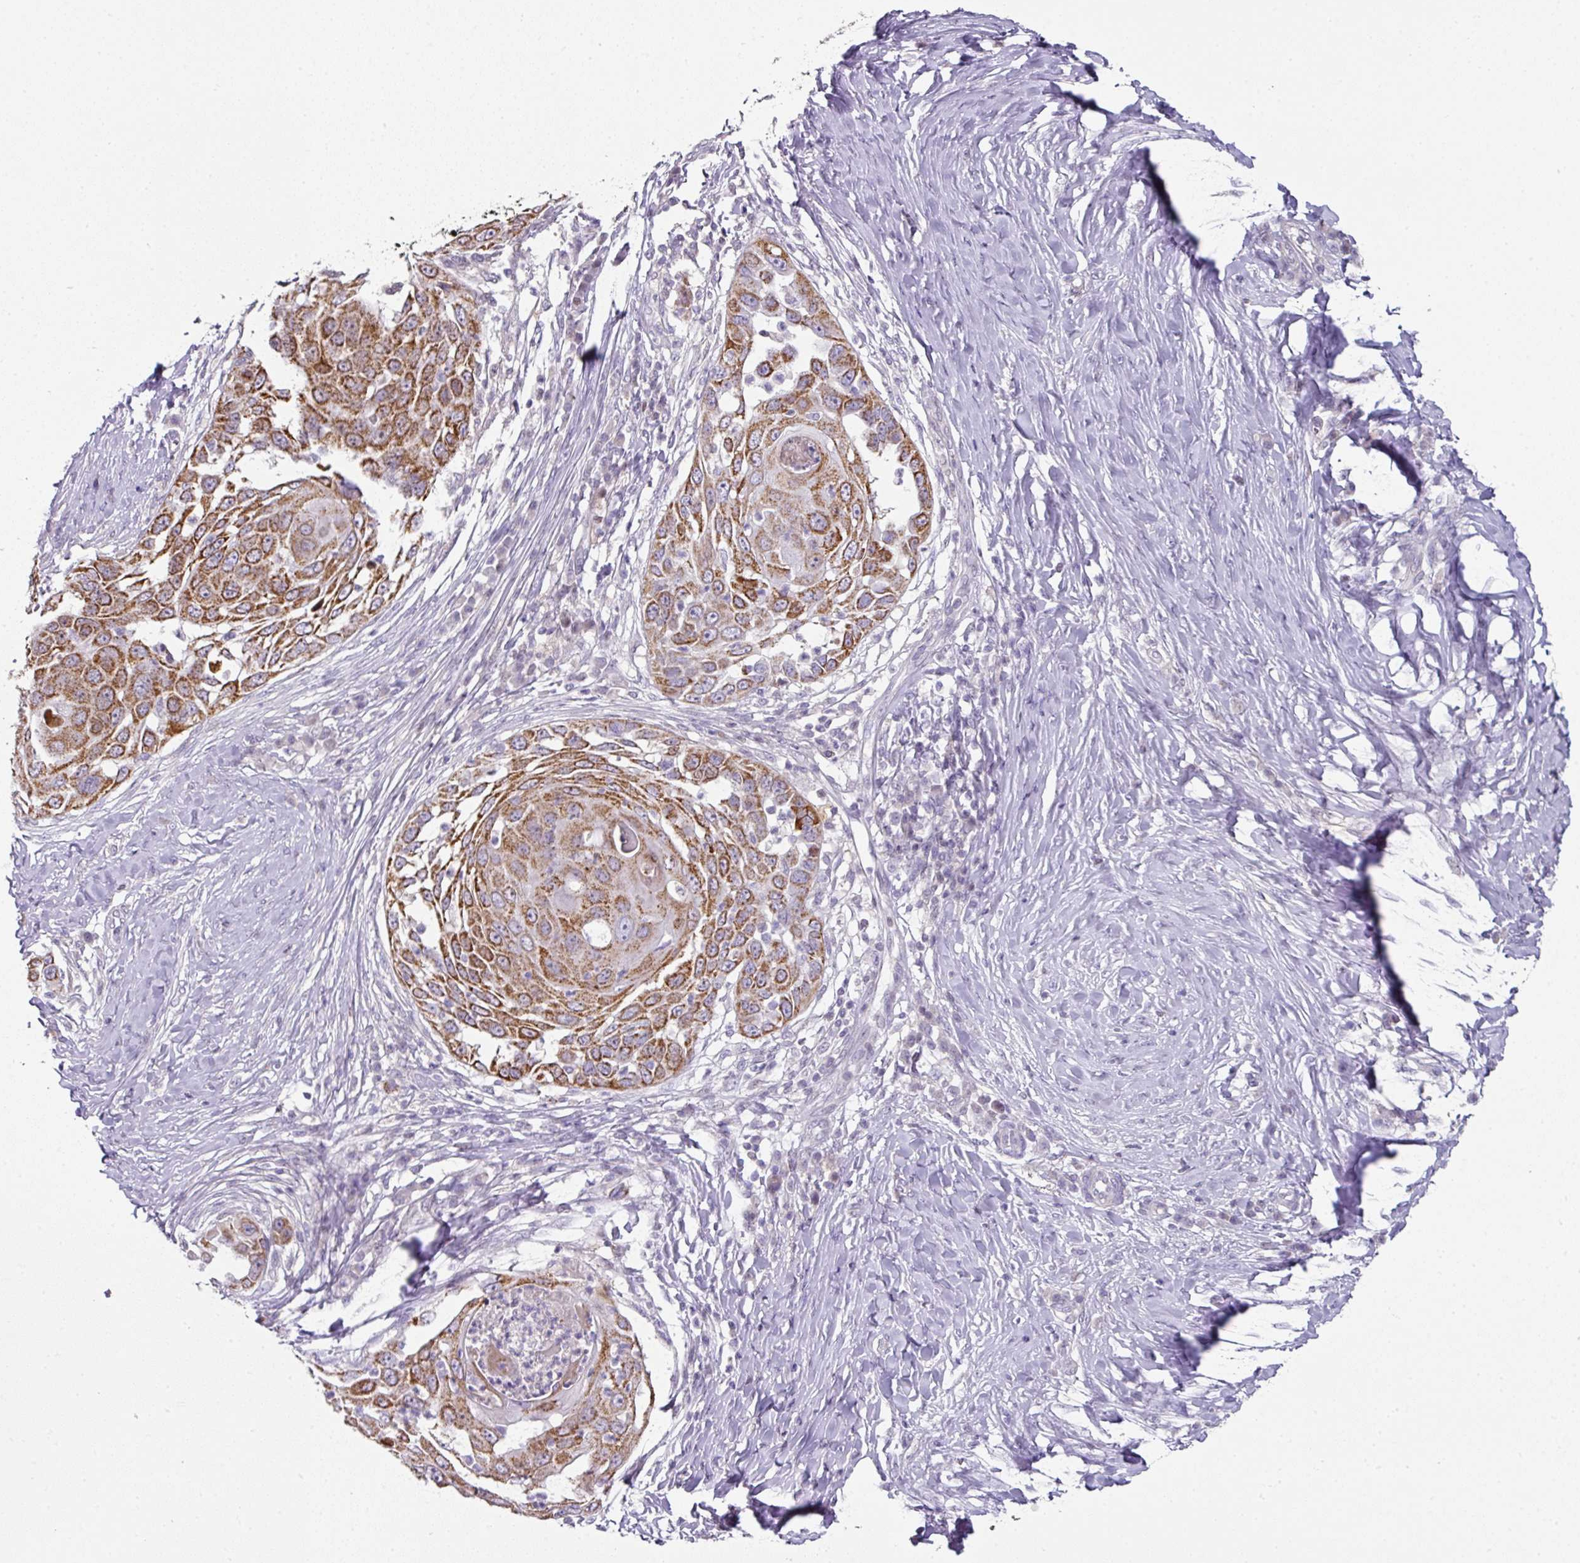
{"staining": {"intensity": "strong", "quantity": ">75%", "location": "cytoplasmic/membranous"}, "tissue": "skin cancer", "cell_type": "Tumor cells", "image_type": "cancer", "snomed": [{"axis": "morphology", "description": "Squamous cell carcinoma, NOS"}, {"axis": "topography", "description": "Skin"}], "caption": "This is an image of IHC staining of skin cancer, which shows strong positivity in the cytoplasmic/membranous of tumor cells.", "gene": "ANKRD18A", "patient": {"sex": "female", "age": 44}}